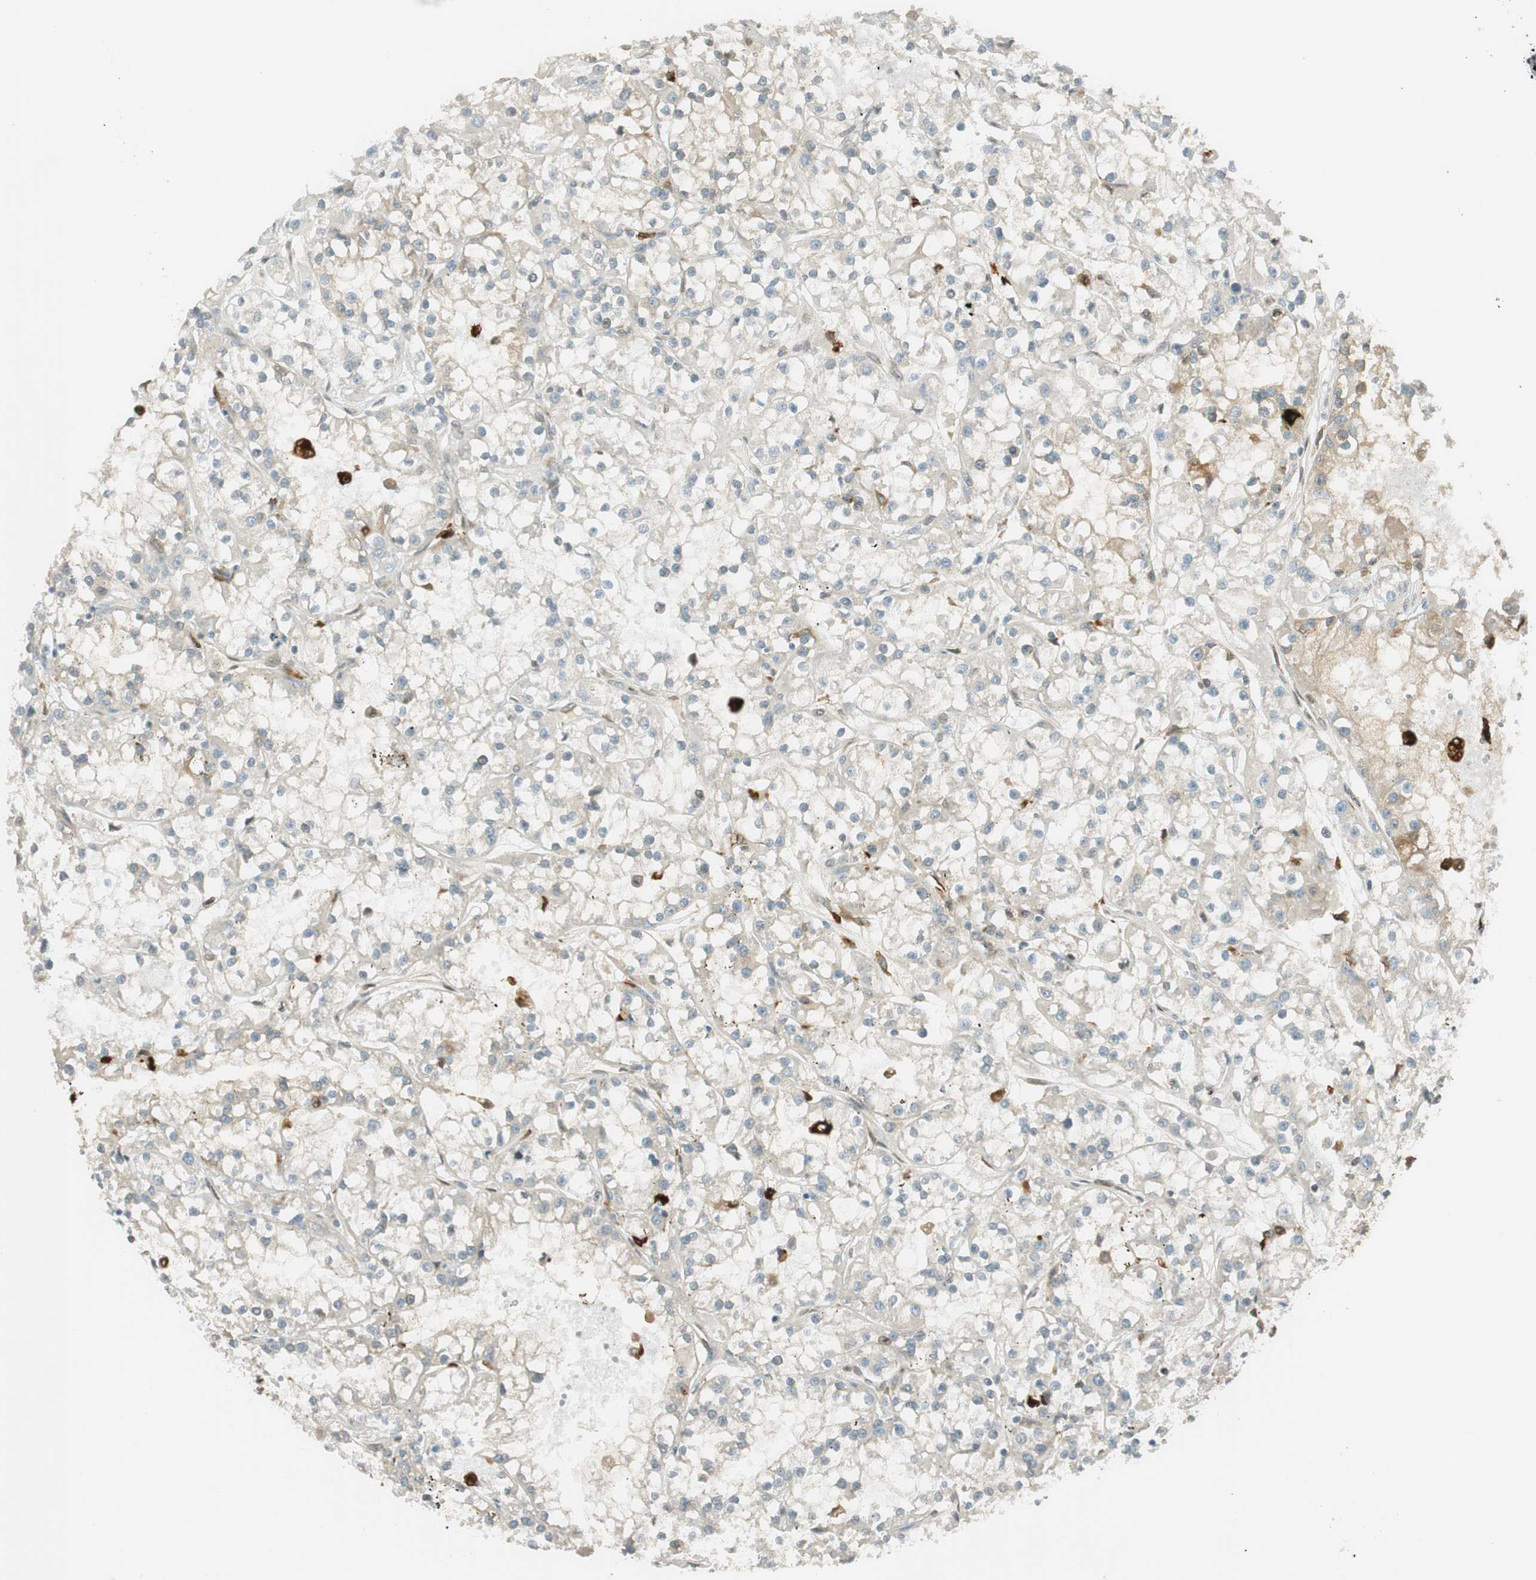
{"staining": {"intensity": "negative", "quantity": "none", "location": "none"}, "tissue": "renal cancer", "cell_type": "Tumor cells", "image_type": "cancer", "snomed": [{"axis": "morphology", "description": "Adenocarcinoma, NOS"}, {"axis": "topography", "description": "Kidney"}], "caption": "Tumor cells show no significant expression in renal cancer.", "gene": "TMEM260", "patient": {"sex": "female", "age": 52}}